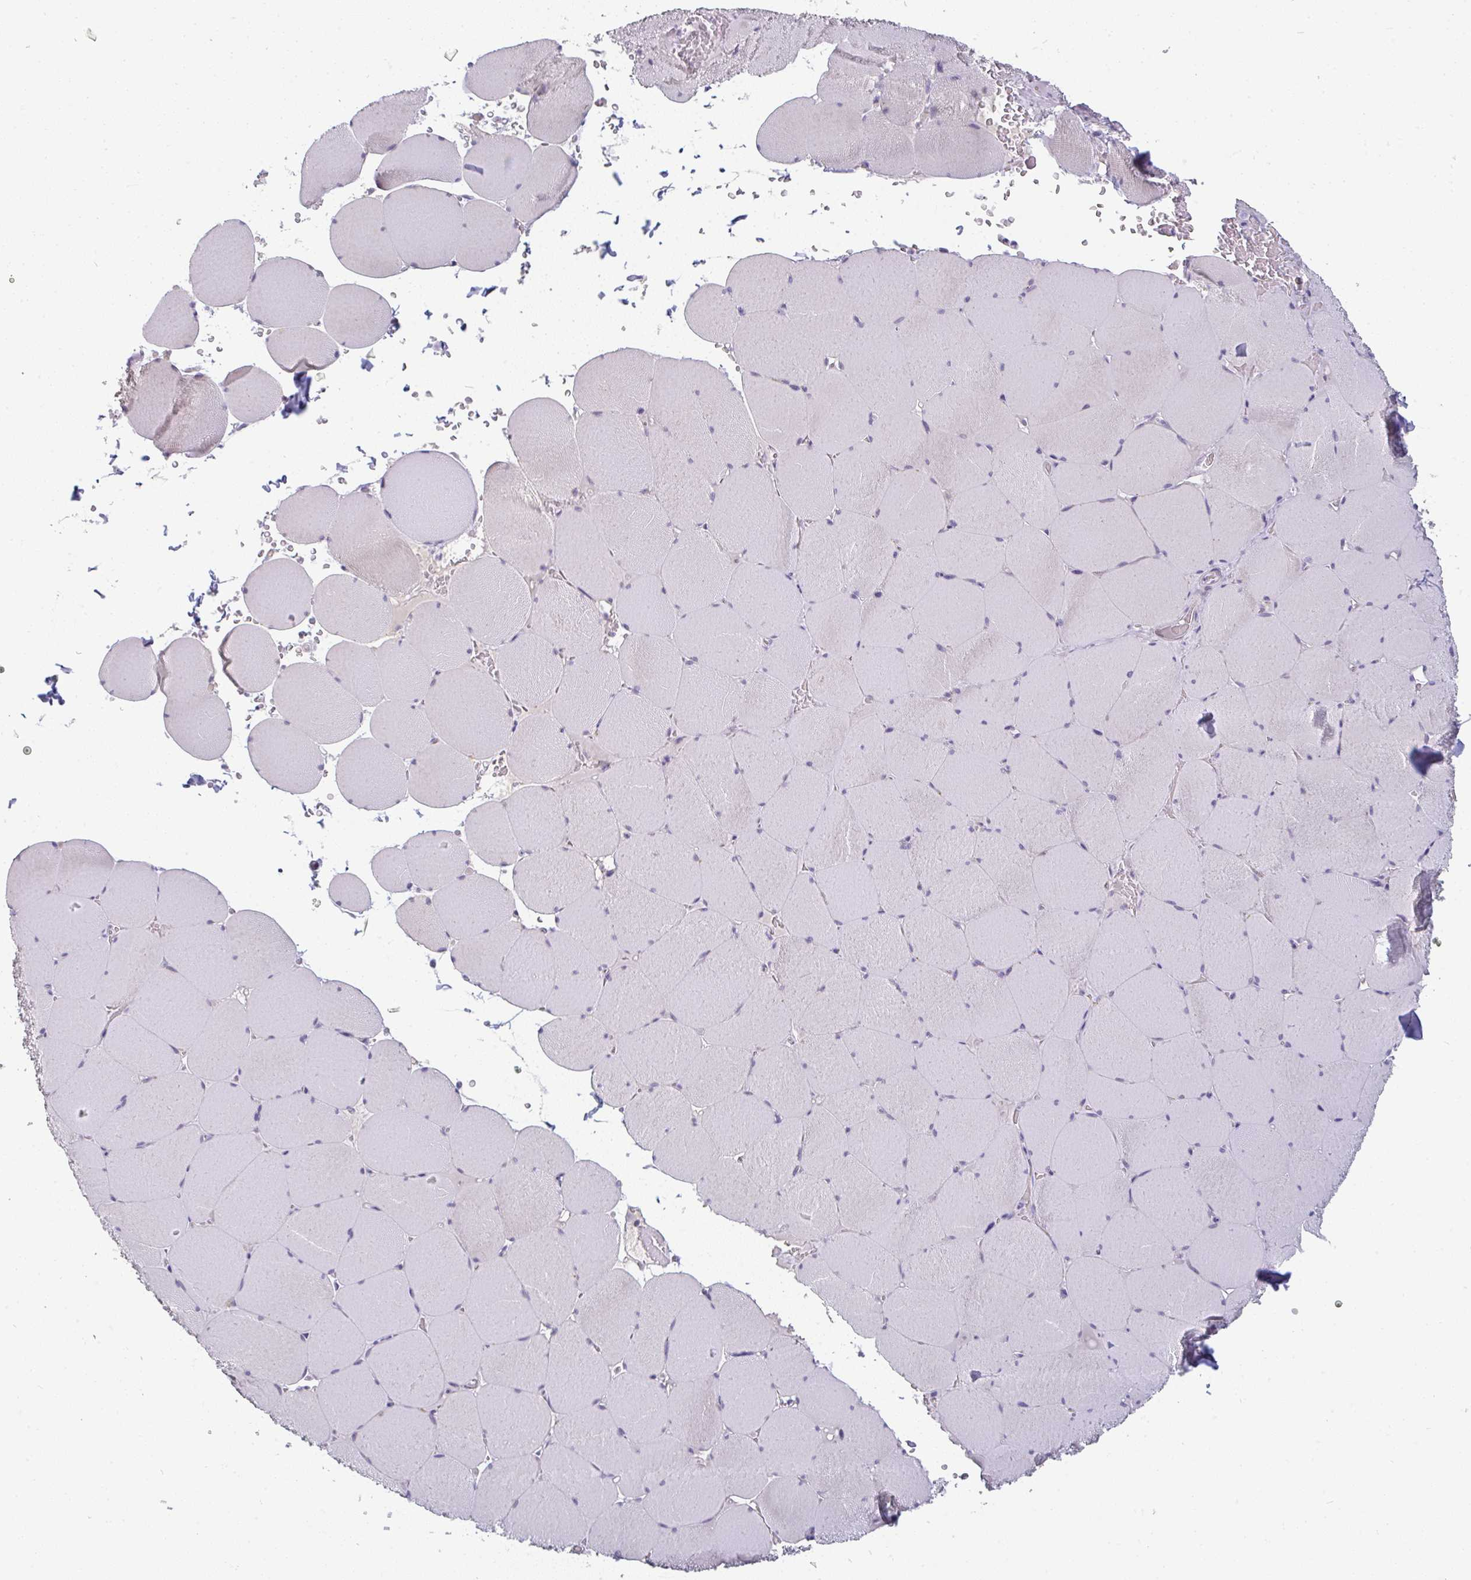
{"staining": {"intensity": "negative", "quantity": "none", "location": "none"}, "tissue": "skeletal muscle", "cell_type": "Myocytes", "image_type": "normal", "snomed": [{"axis": "morphology", "description": "Normal tissue, NOS"}, {"axis": "topography", "description": "Skeletal muscle"}, {"axis": "topography", "description": "Head-Neck"}], "caption": "Immunohistochemistry (IHC) histopathology image of benign skeletal muscle: human skeletal muscle stained with DAB displays no significant protein staining in myocytes.", "gene": "PPFIA4", "patient": {"sex": "male", "age": 66}}